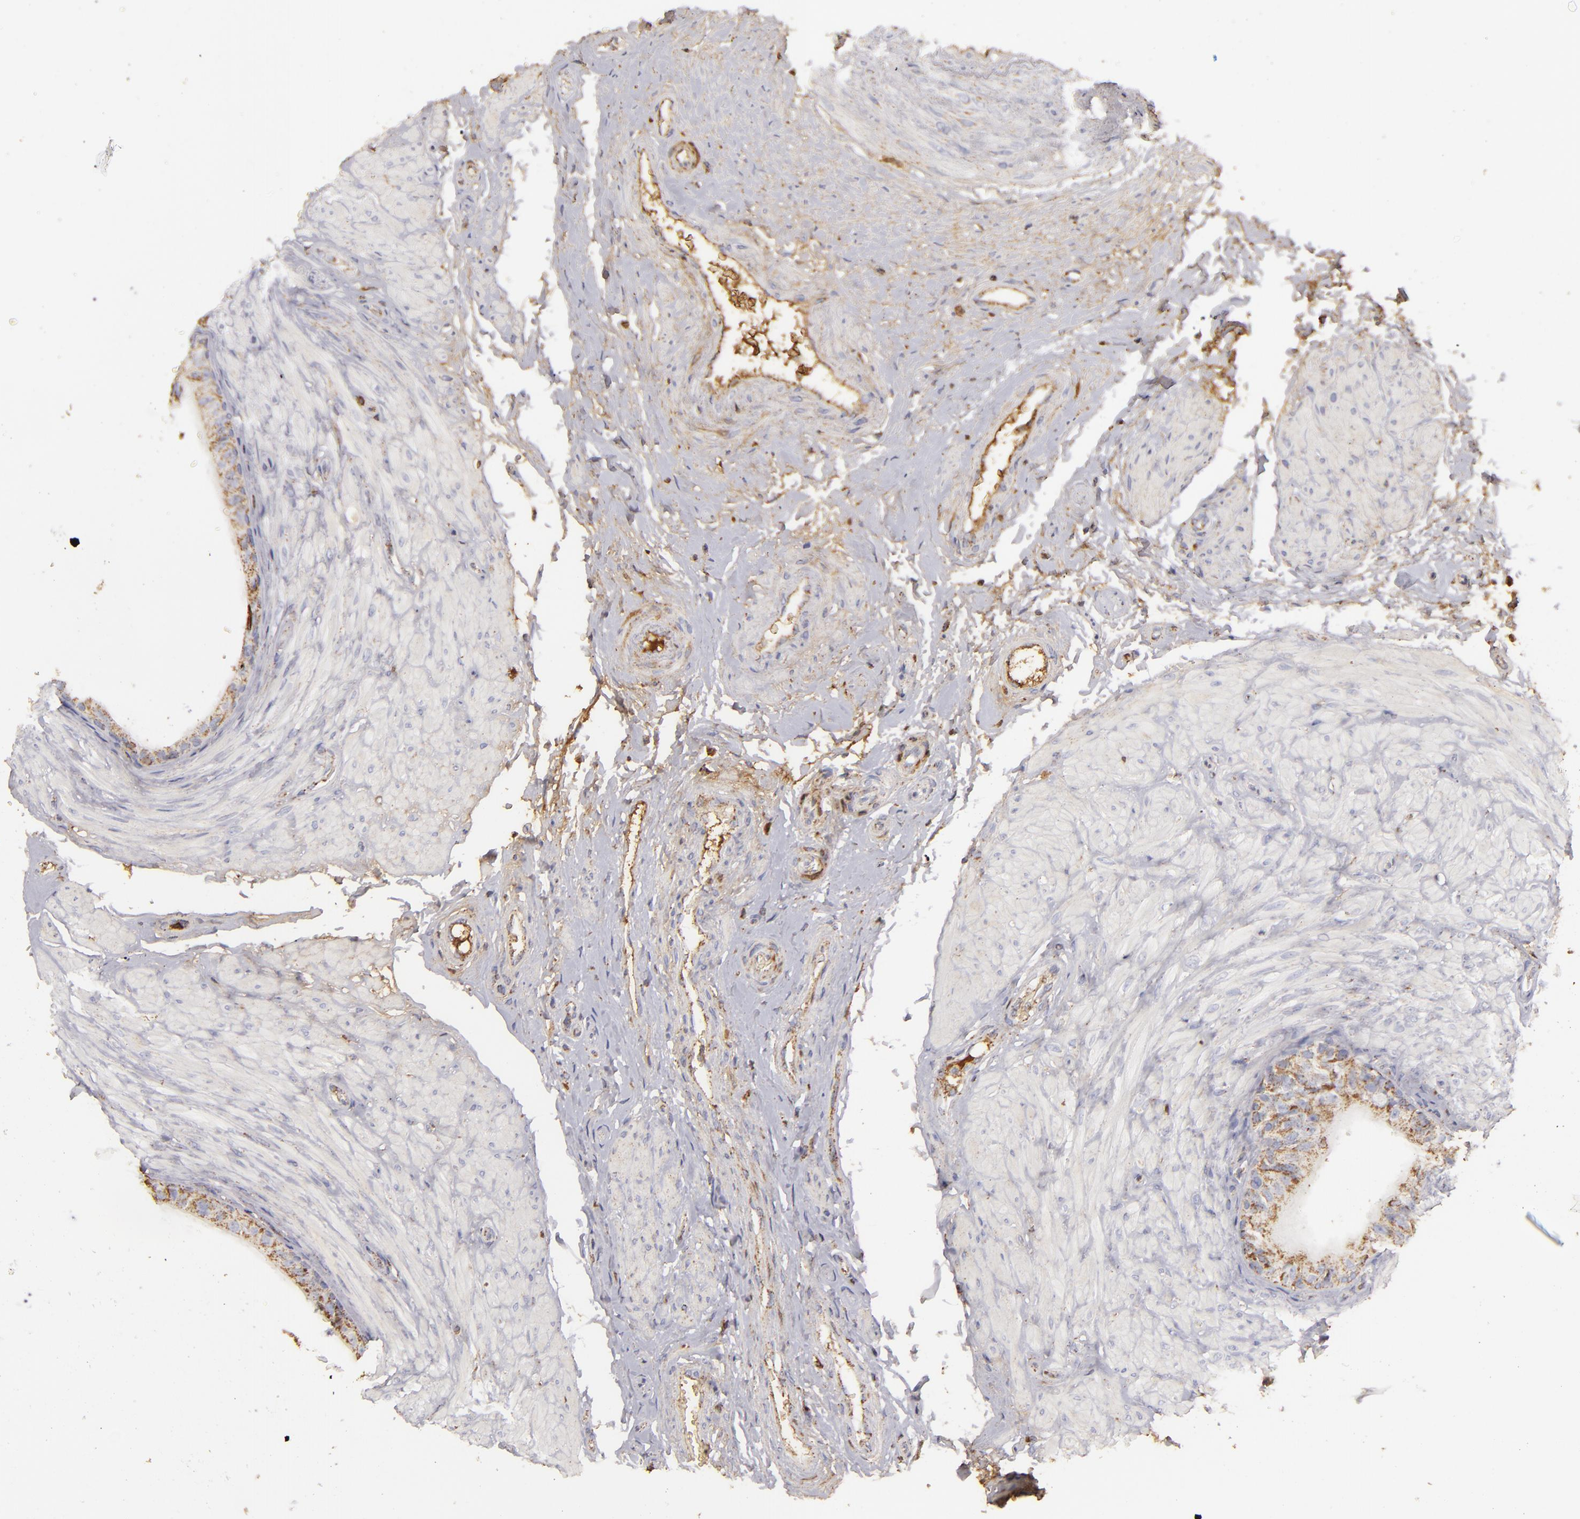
{"staining": {"intensity": "weak", "quantity": ">75%", "location": "cytoplasmic/membranous"}, "tissue": "epididymis", "cell_type": "Glandular cells", "image_type": "normal", "snomed": [{"axis": "morphology", "description": "Normal tissue, NOS"}, {"axis": "topography", "description": "Epididymis"}], "caption": "Weak cytoplasmic/membranous positivity for a protein is present in about >75% of glandular cells of normal epididymis using IHC.", "gene": "CFB", "patient": {"sex": "male", "age": 68}}